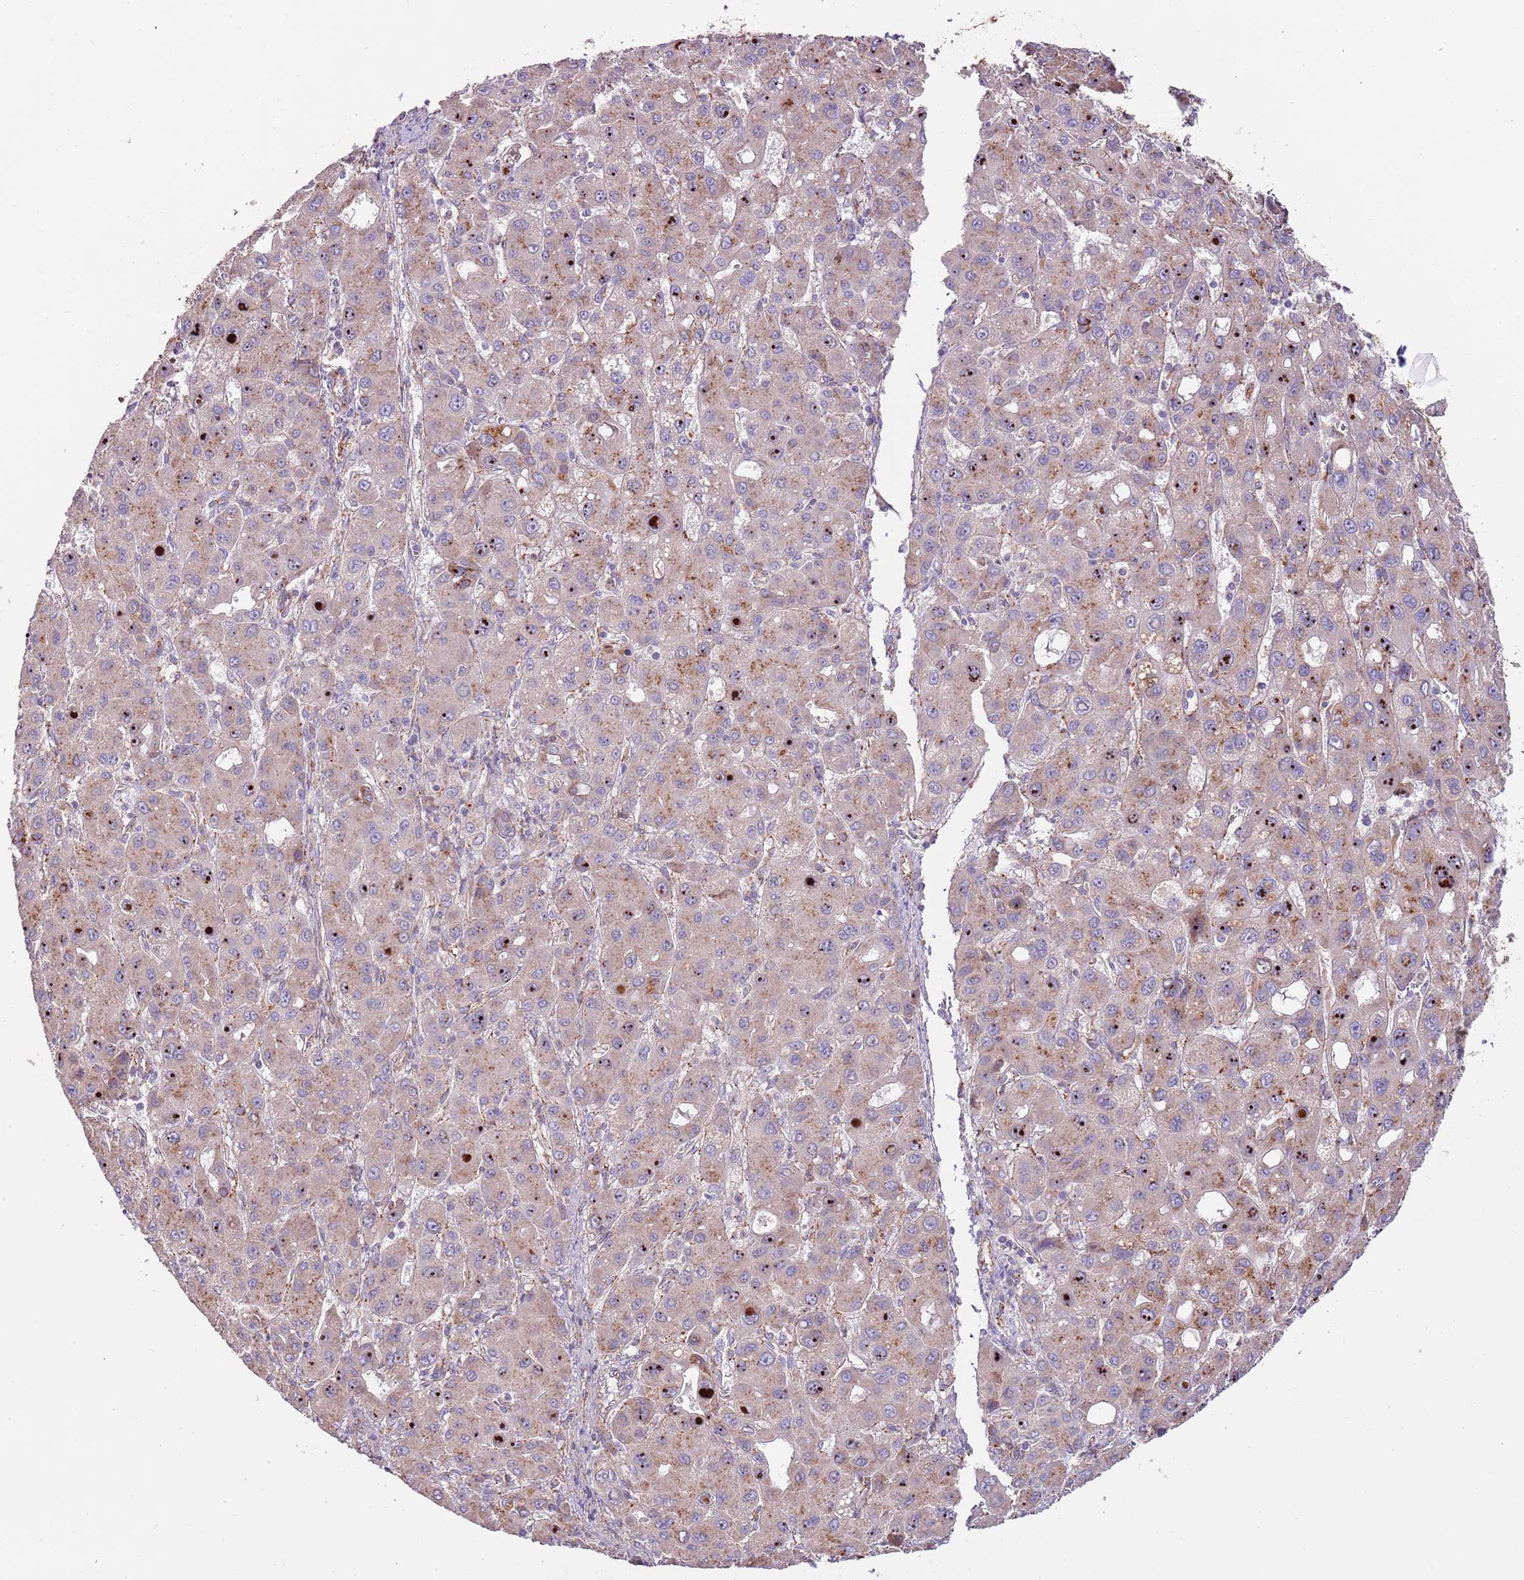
{"staining": {"intensity": "weak", "quantity": "25%-75%", "location": "cytoplasmic/membranous"}, "tissue": "liver cancer", "cell_type": "Tumor cells", "image_type": "cancer", "snomed": [{"axis": "morphology", "description": "Carcinoma, Hepatocellular, NOS"}, {"axis": "topography", "description": "Liver"}], "caption": "DAB (3,3'-diaminobenzidine) immunohistochemical staining of human liver cancer (hepatocellular carcinoma) reveals weak cytoplasmic/membranous protein expression in approximately 25%-75% of tumor cells.", "gene": "DOCK6", "patient": {"sex": "male", "age": 55}}